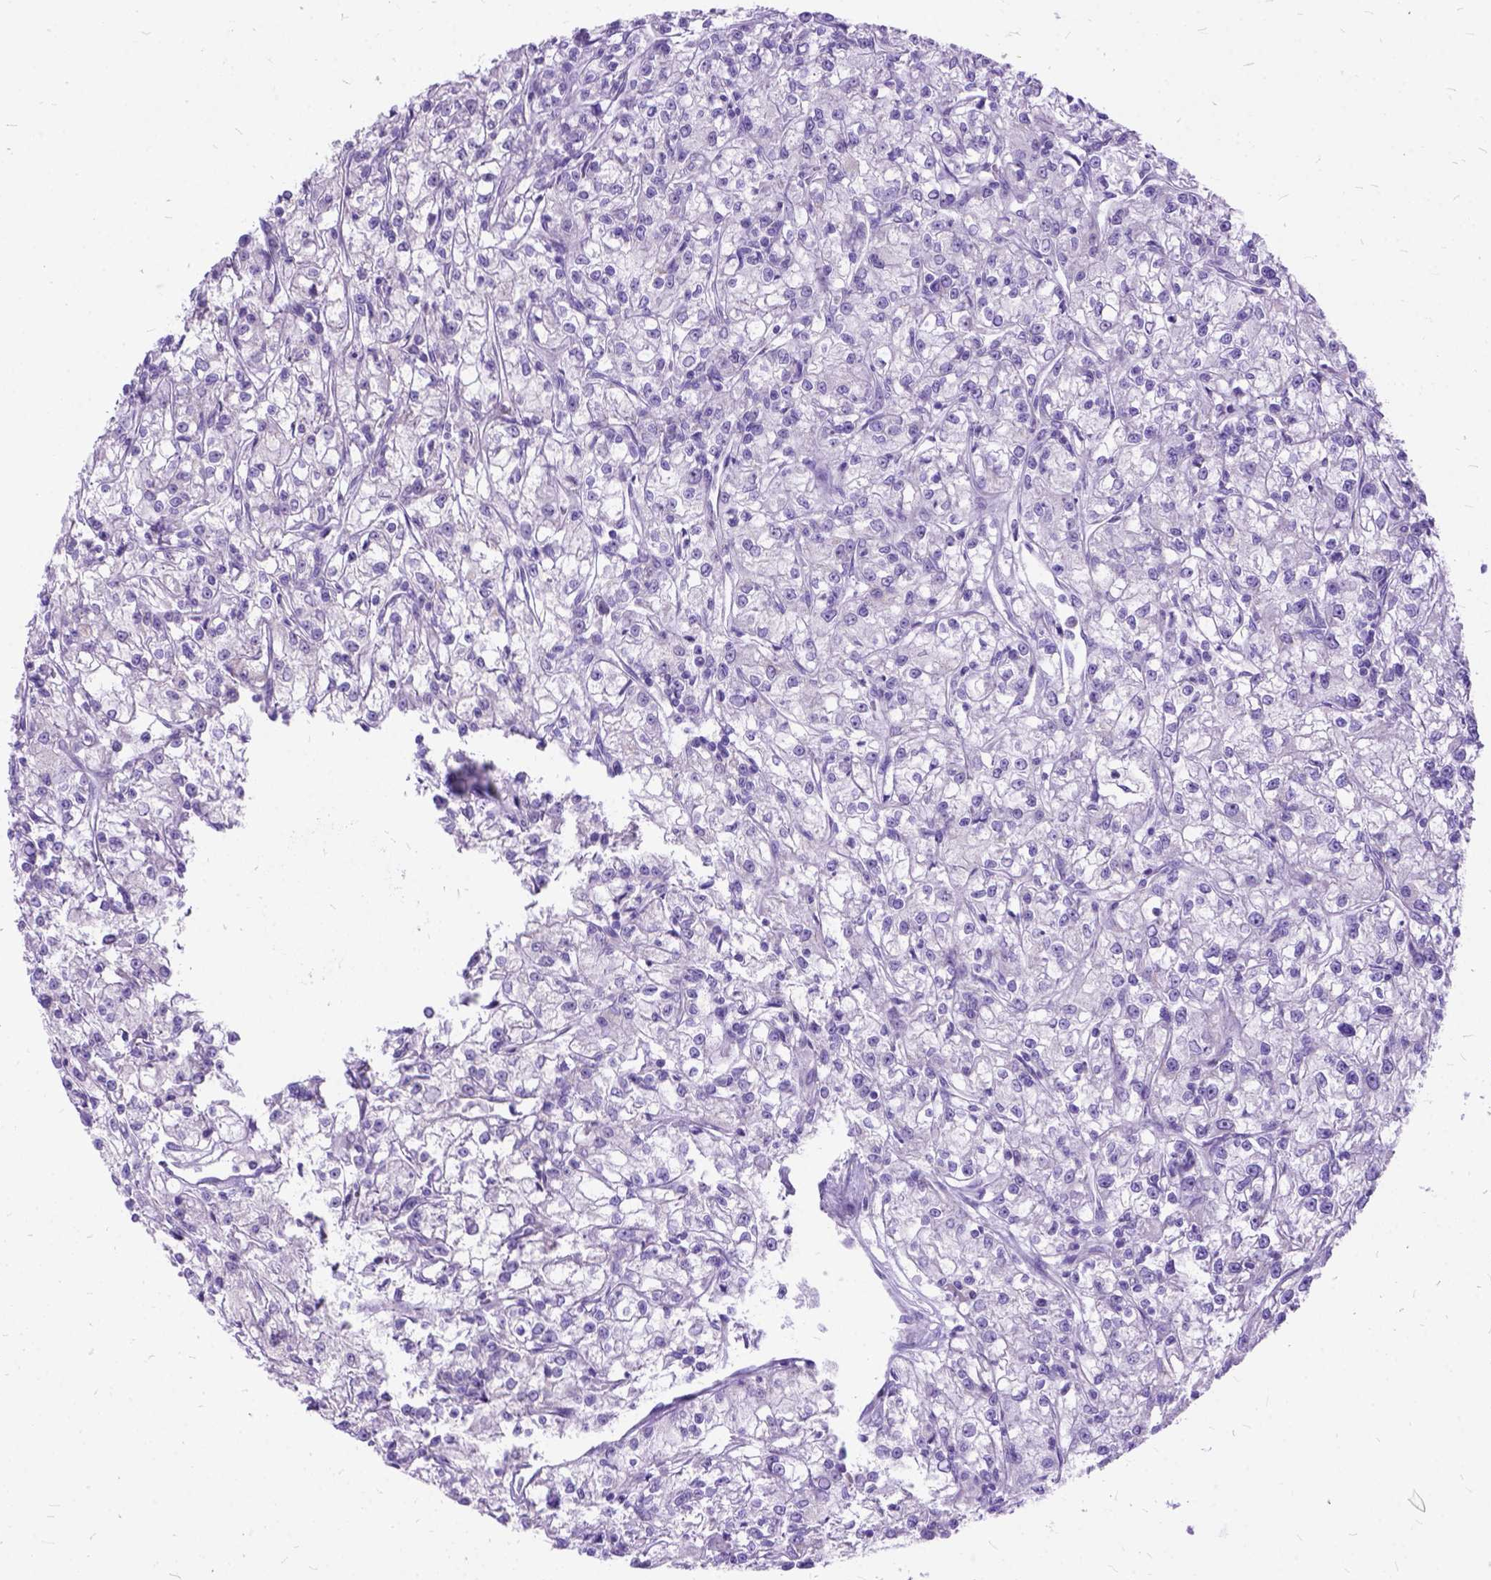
{"staining": {"intensity": "negative", "quantity": "none", "location": "none"}, "tissue": "renal cancer", "cell_type": "Tumor cells", "image_type": "cancer", "snomed": [{"axis": "morphology", "description": "Adenocarcinoma, NOS"}, {"axis": "topography", "description": "Kidney"}], "caption": "Image shows no protein positivity in tumor cells of renal cancer tissue.", "gene": "CTAG2", "patient": {"sex": "female", "age": 59}}